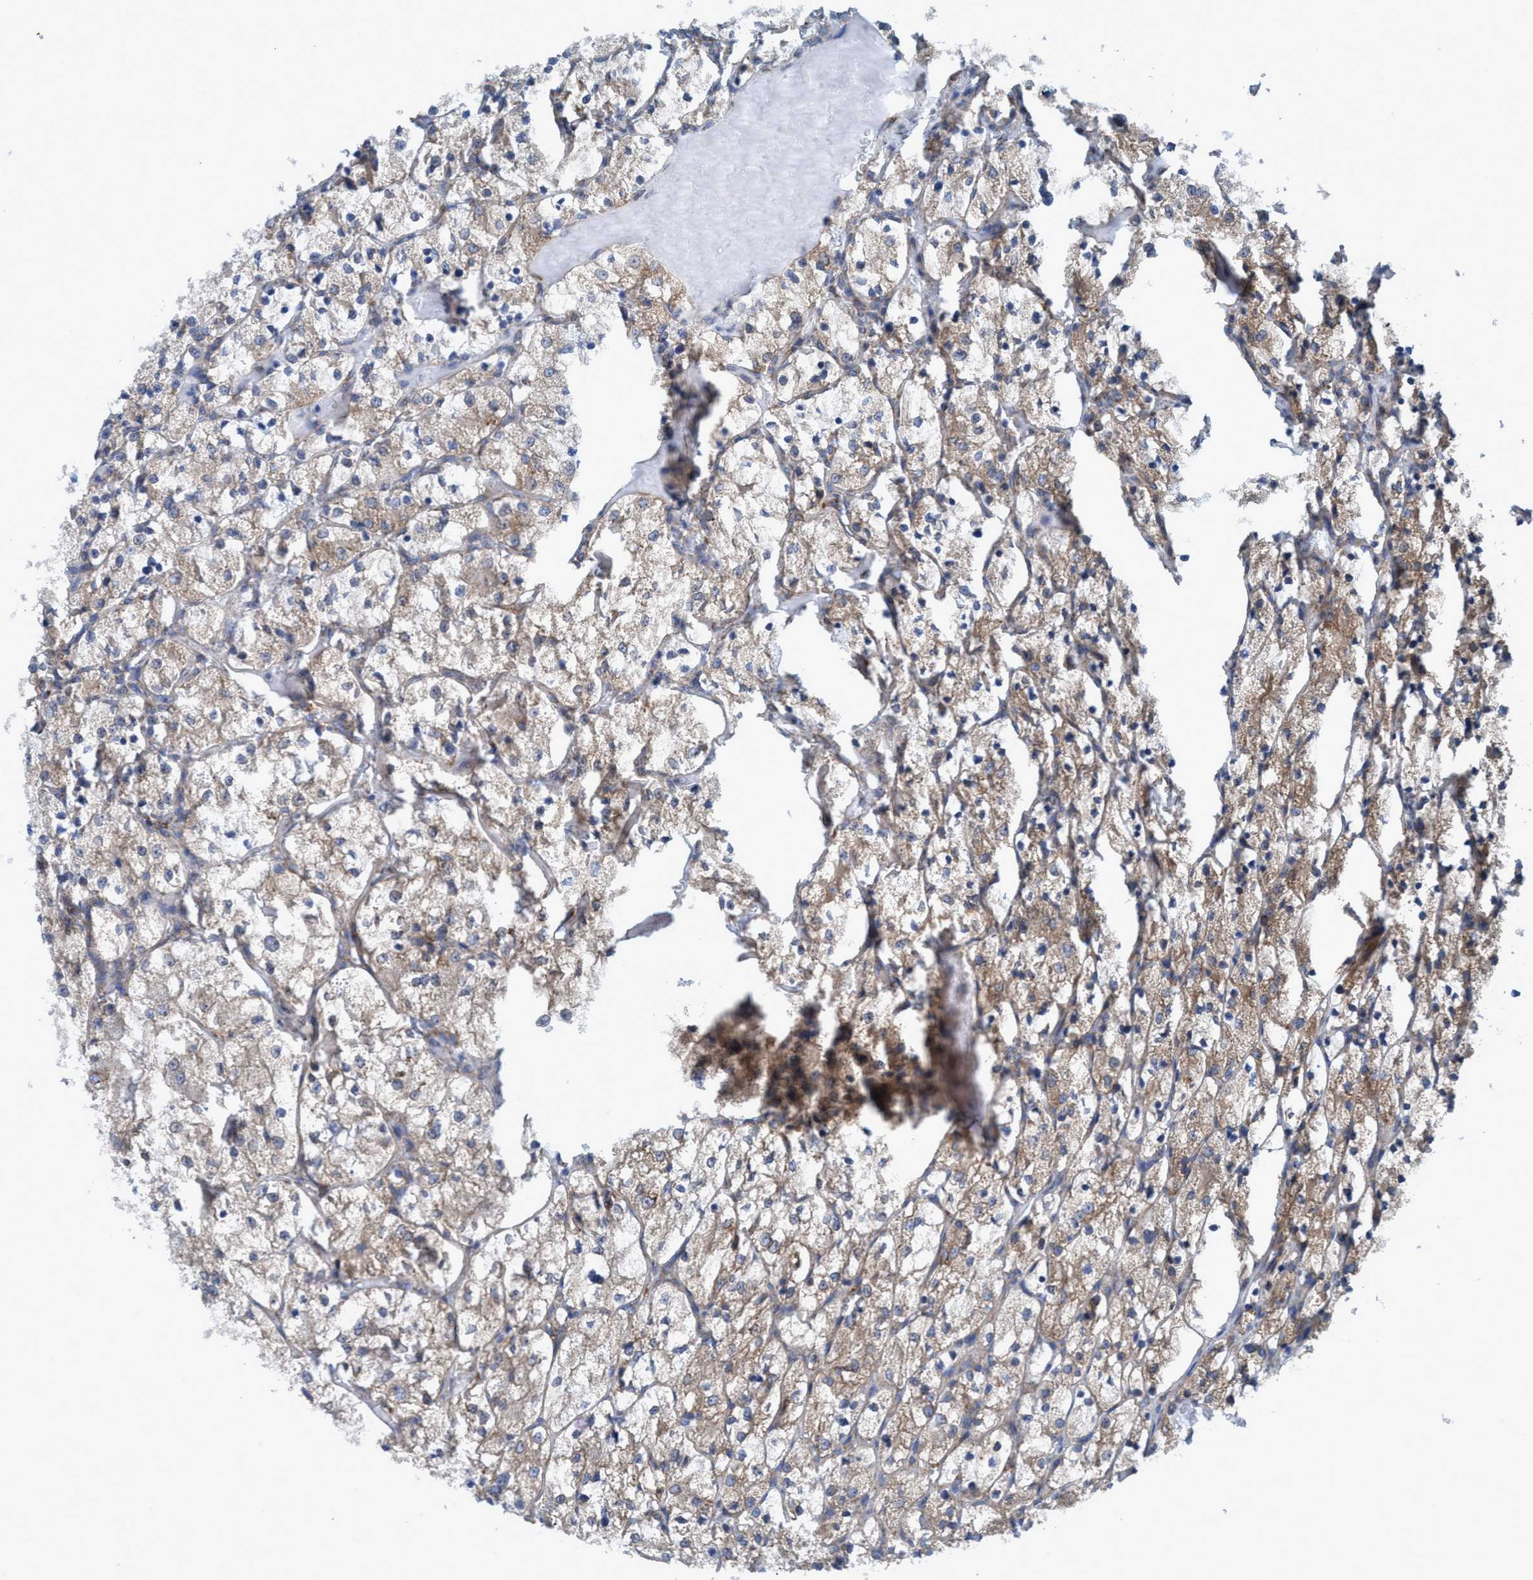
{"staining": {"intensity": "weak", "quantity": ">75%", "location": "cytoplasmic/membranous"}, "tissue": "renal cancer", "cell_type": "Tumor cells", "image_type": "cancer", "snomed": [{"axis": "morphology", "description": "Adenocarcinoma, NOS"}, {"axis": "topography", "description": "Kidney"}], "caption": "Renal cancer (adenocarcinoma) tissue displays weak cytoplasmic/membranous expression in about >75% of tumor cells, visualized by immunohistochemistry.", "gene": "NMT1", "patient": {"sex": "female", "age": 69}}